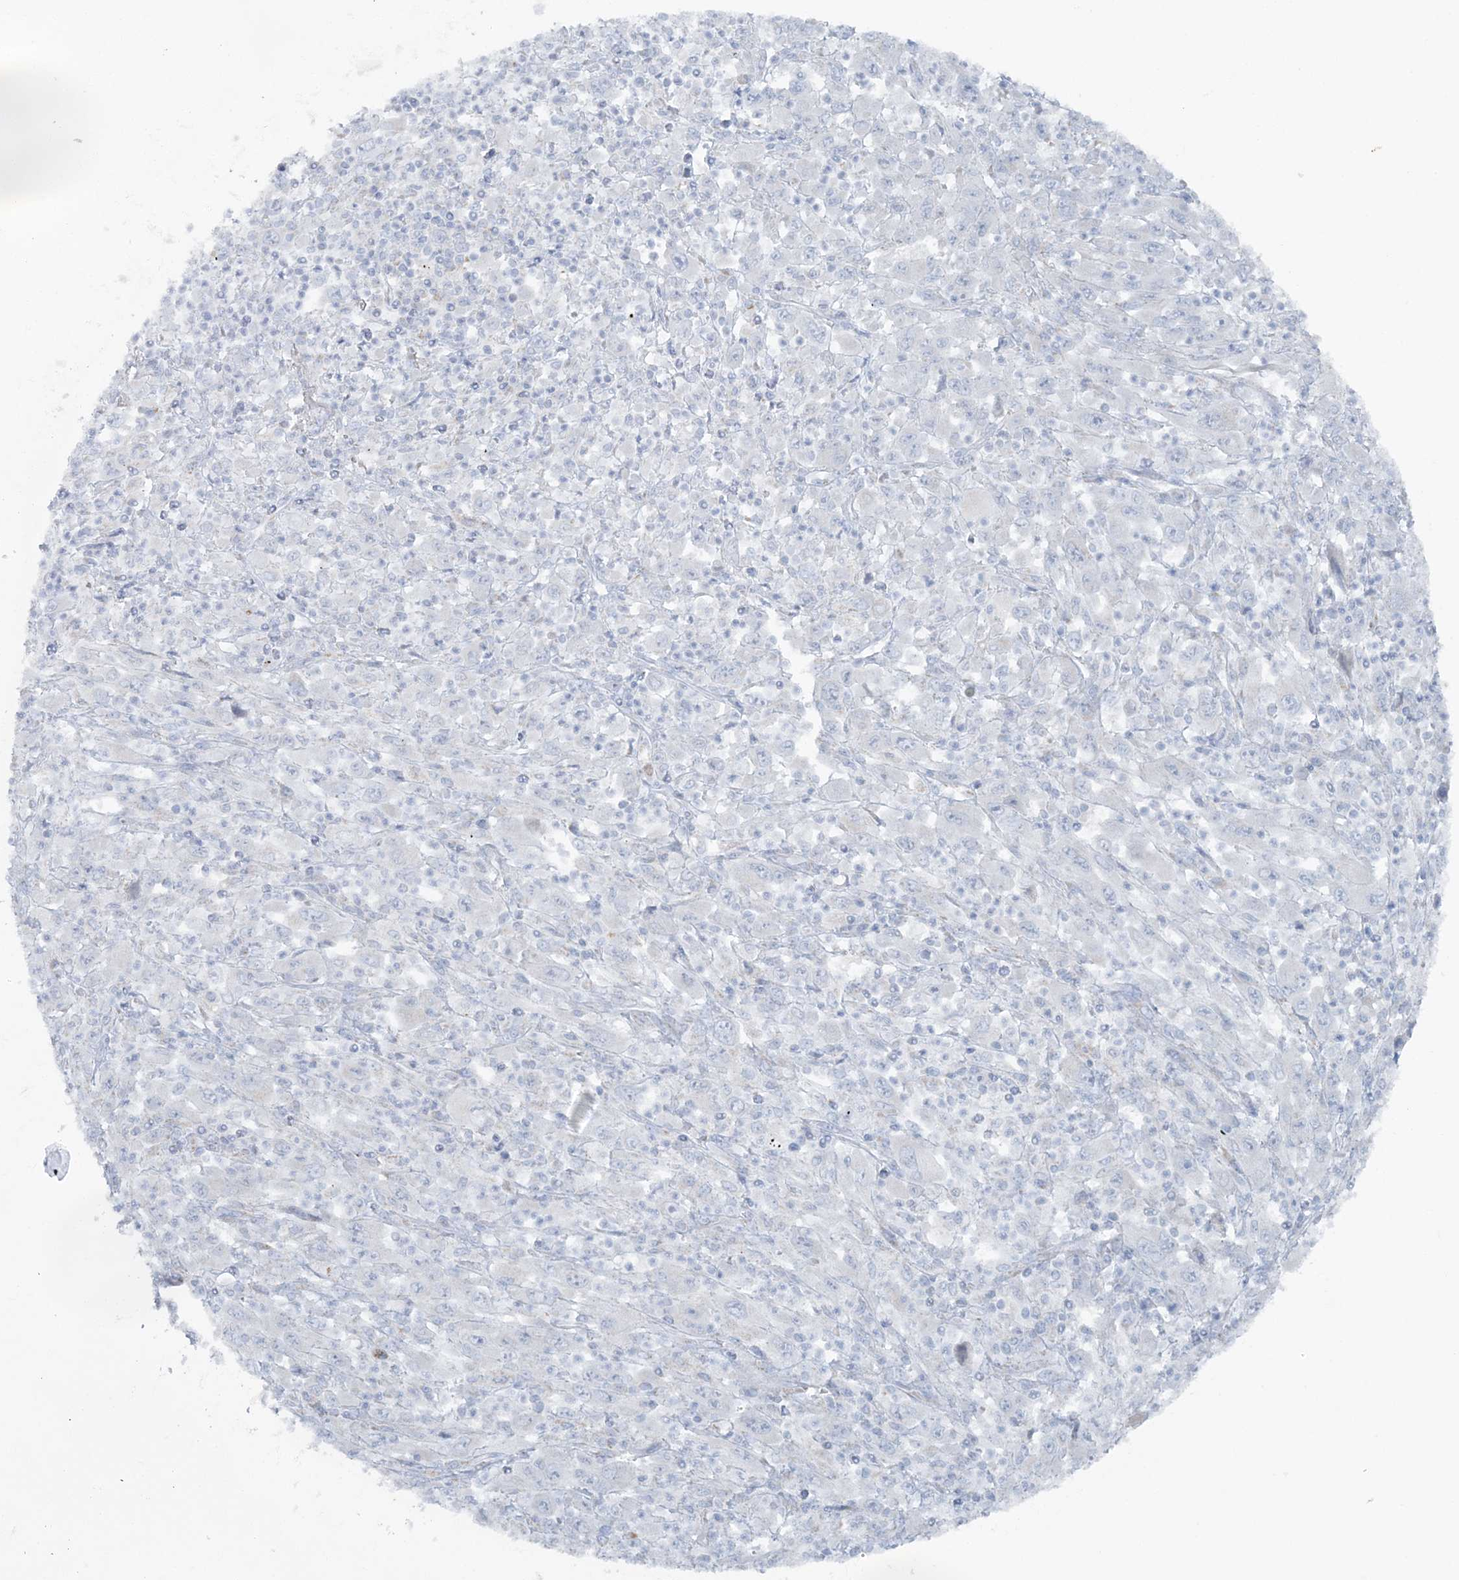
{"staining": {"intensity": "negative", "quantity": "none", "location": "none"}, "tissue": "melanoma", "cell_type": "Tumor cells", "image_type": "cancer", "snomed": [{"axis": "morphology", "description": "Malignant melanoma, Metastatic site"}, {"axis": "topography", "description": "Skin"}], "caption": "The micrograph reveals no significant staining in tumor cells of malignant melanoma (metastatic site).", "gene": "PCCB", "patient": {"sex": "female", "age": 56}}